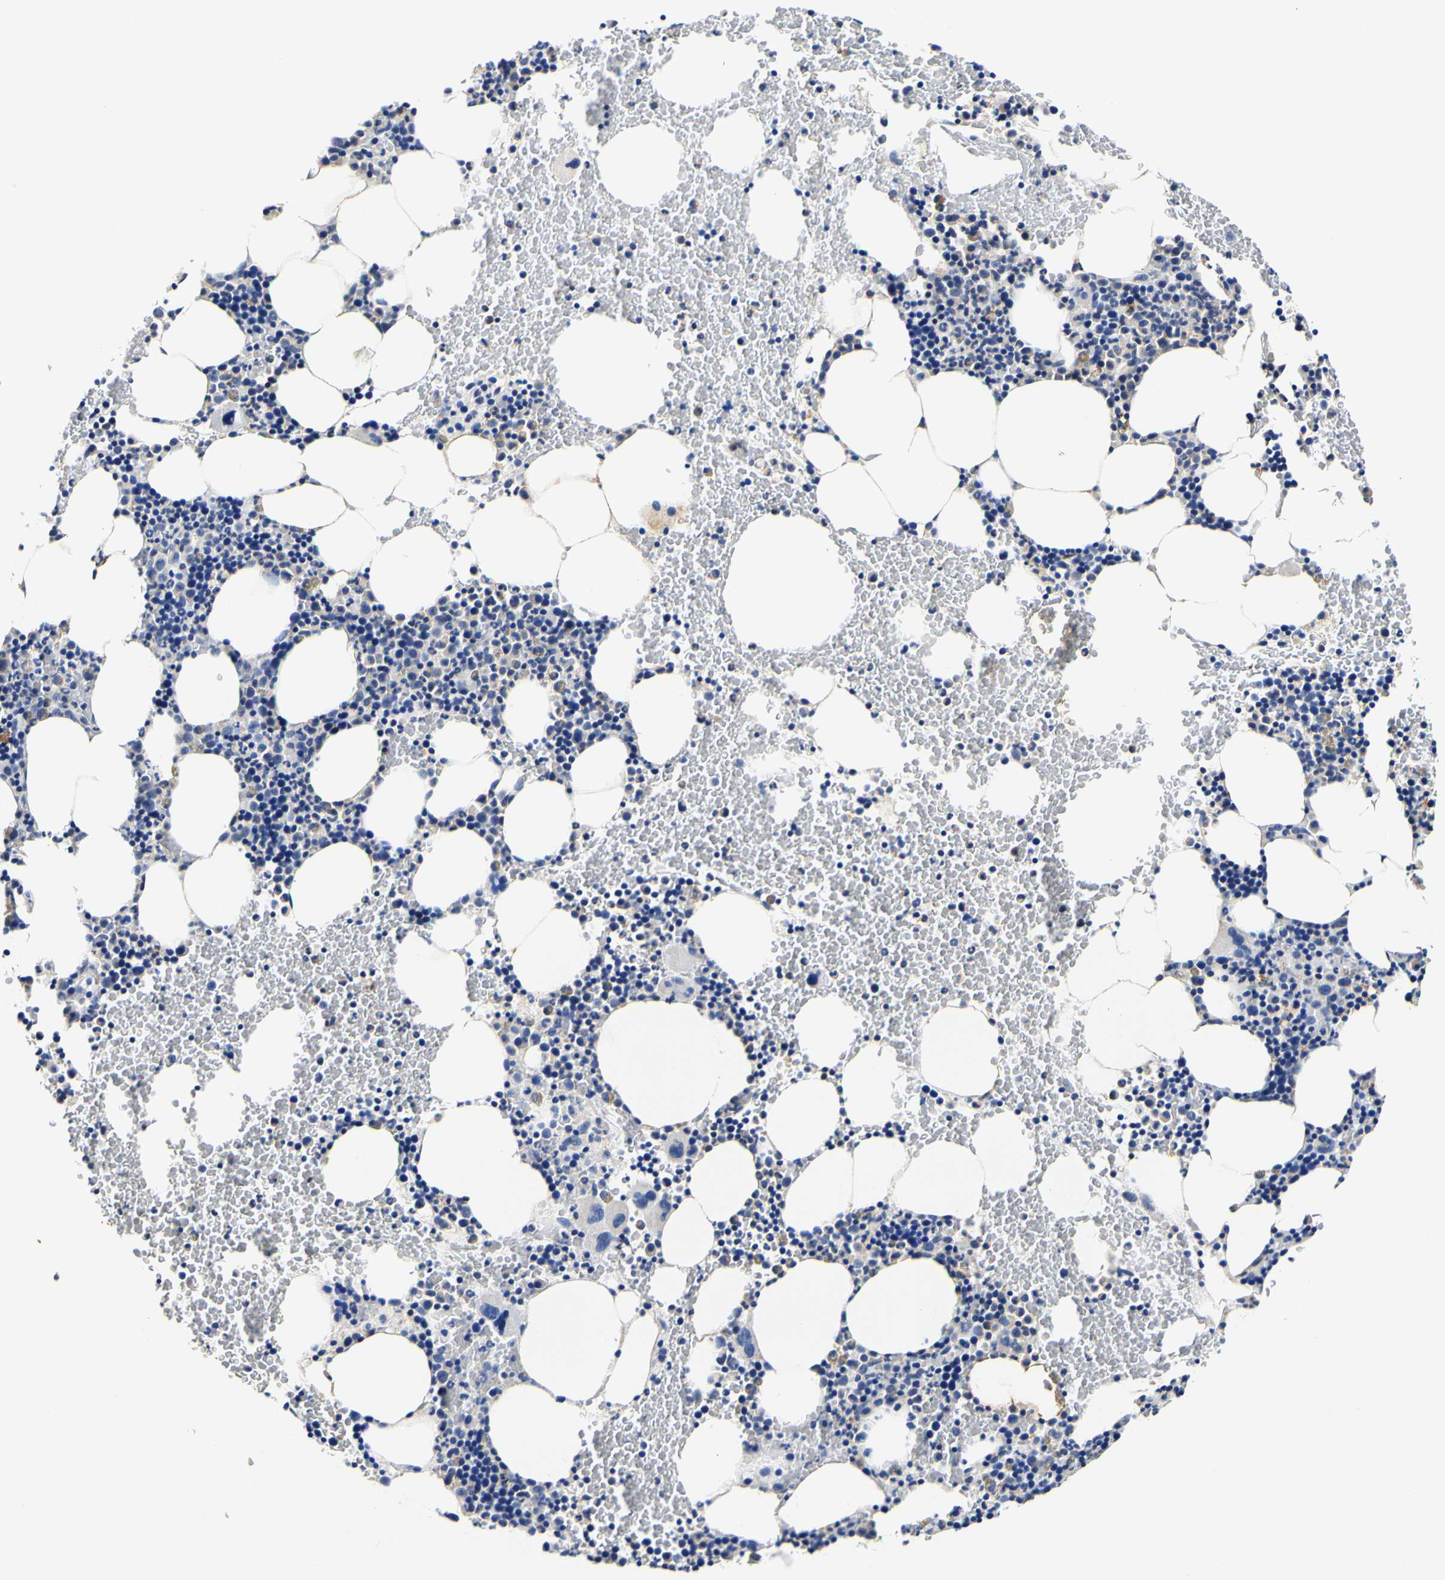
{"staining": {"intensity": "moderate", "quantity": "<25%", "location": "cytoplasmic/membranous"}, "tissue": "bone marrow", "cell_type": "Hematopoietic cells", "image_type": "normal", "snomed": [{"axis": "morphology", "description": "Normal tissue, NOS"}, {"axis": "morphology", "description": "Inflammation, NOS"}, {"axis": "topography", "description": "Bone marrow"}], "caption": "Protein expression by immunohistochemistry (IHC) displays moderate cytoplasmic/membranous staining in approximately <25% of hematopoietic cells in normal bone marrow. (Brightfield microscopy of DAB IHC at high magnification).", "gene": "CAMK4", "patient": {"sex": "female", "age": 70}}